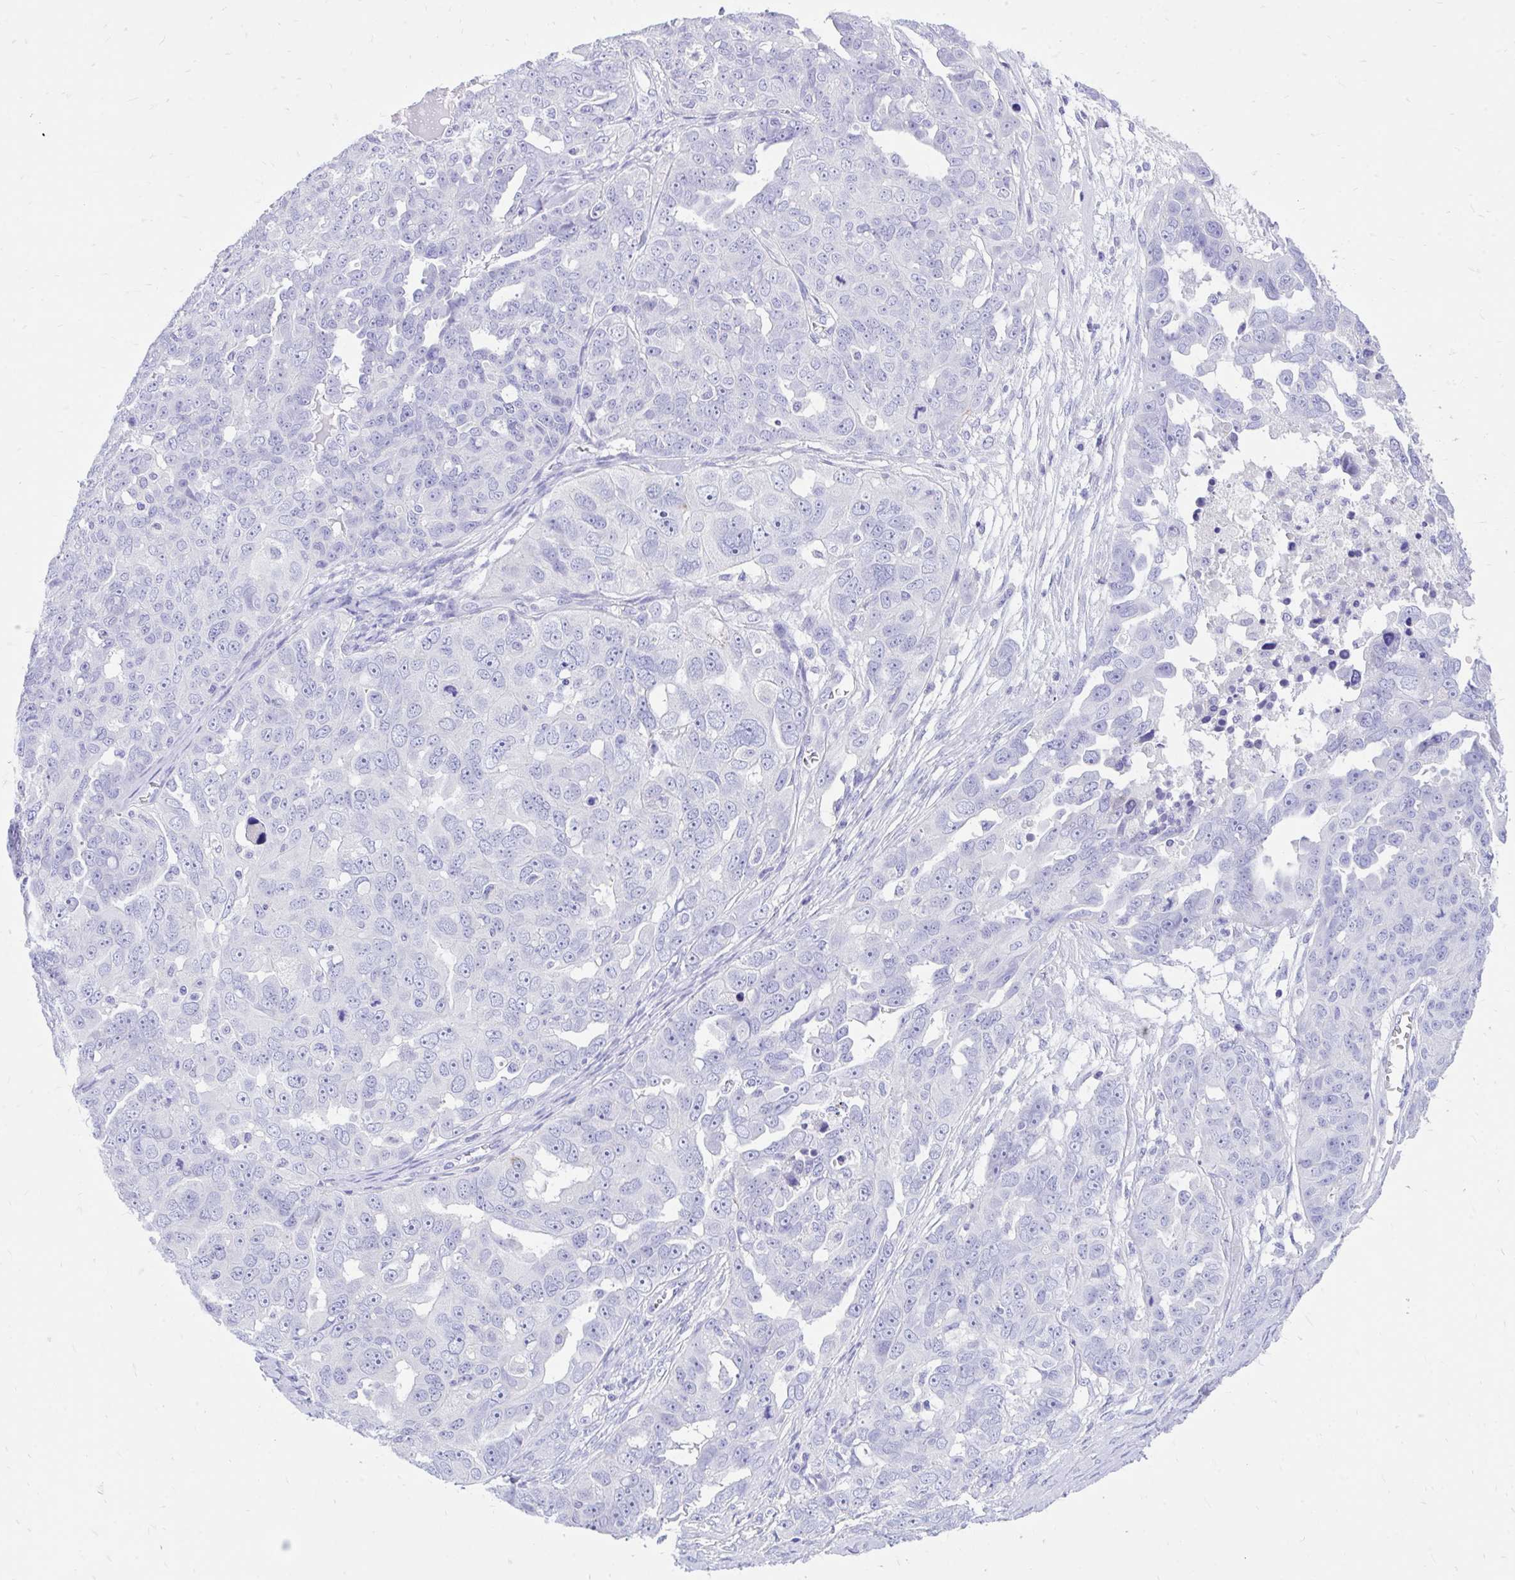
{"staining": {"intensity": "negative", "quantity": "none", "location": "none"}, "tissue": "ovarian cancer", "cell_type": "Tumor cells", "image_type": "cancer", "snomed": [{"axis": "morphology", "description": "Carcinoma, endometroid"}, {"axis": "topography", "description": "Ovary"}], "caption": "A high-resolution micrograph shows IHC staining of endometroid carcinoma (ovarian), which reveals no significant positivity in tumor cells.", "gene": "MON1A", "patient": {"sex": "female", "age": 70}}